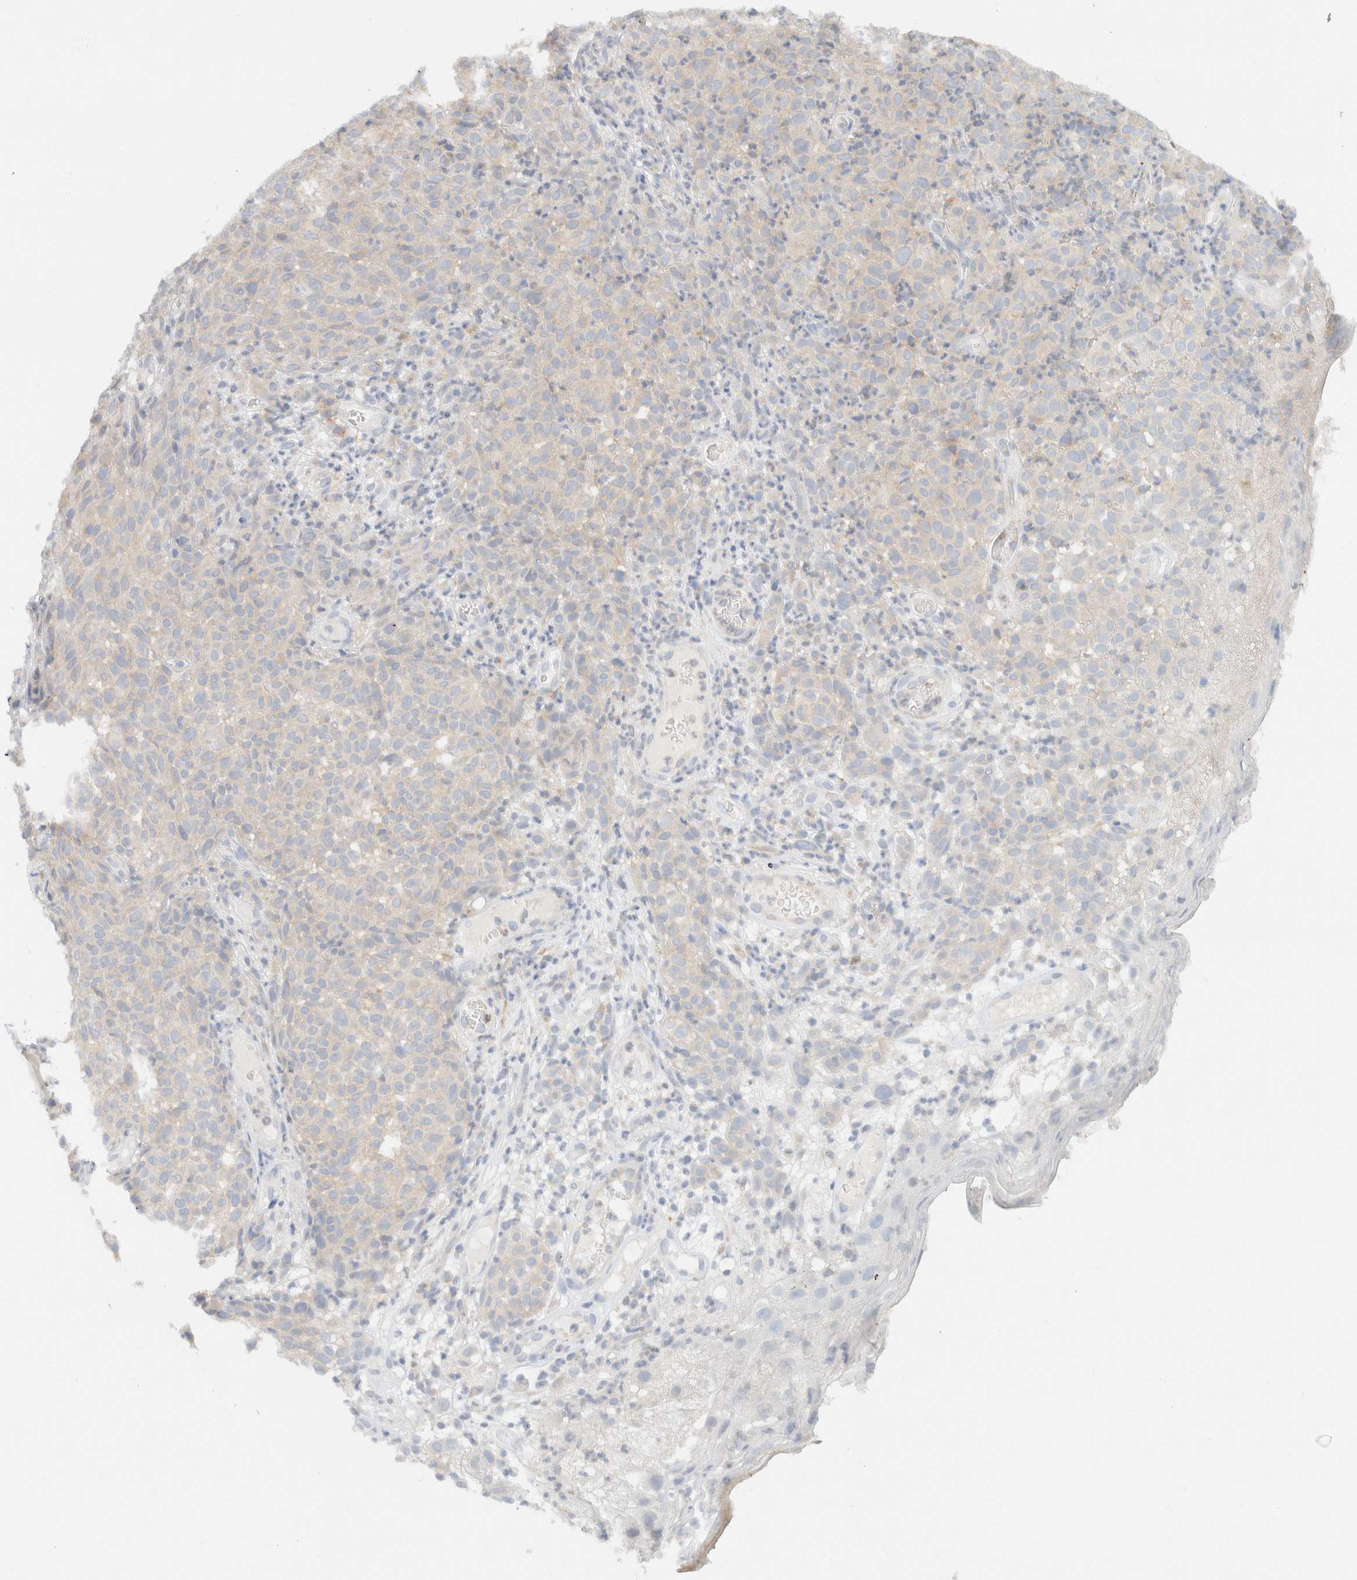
{"staining": {"intensity": "negative", "quantity": "none", "location": "none"}, "tissue": "melanoma", "cell_type": "Tumor cells", "image_type": "cancer", "snomed": [{"axis": "morphology", "description": "Malignant melanoma, NOS"}, {"axis": "topography", "description": "Skin"}], "caption": "Malignant melanoma was stained to show a protein in brown. There is no significant staining in tumor cells.", "gene": "SH3GLB2", "patient": {"sex": "female", "age": 82}}